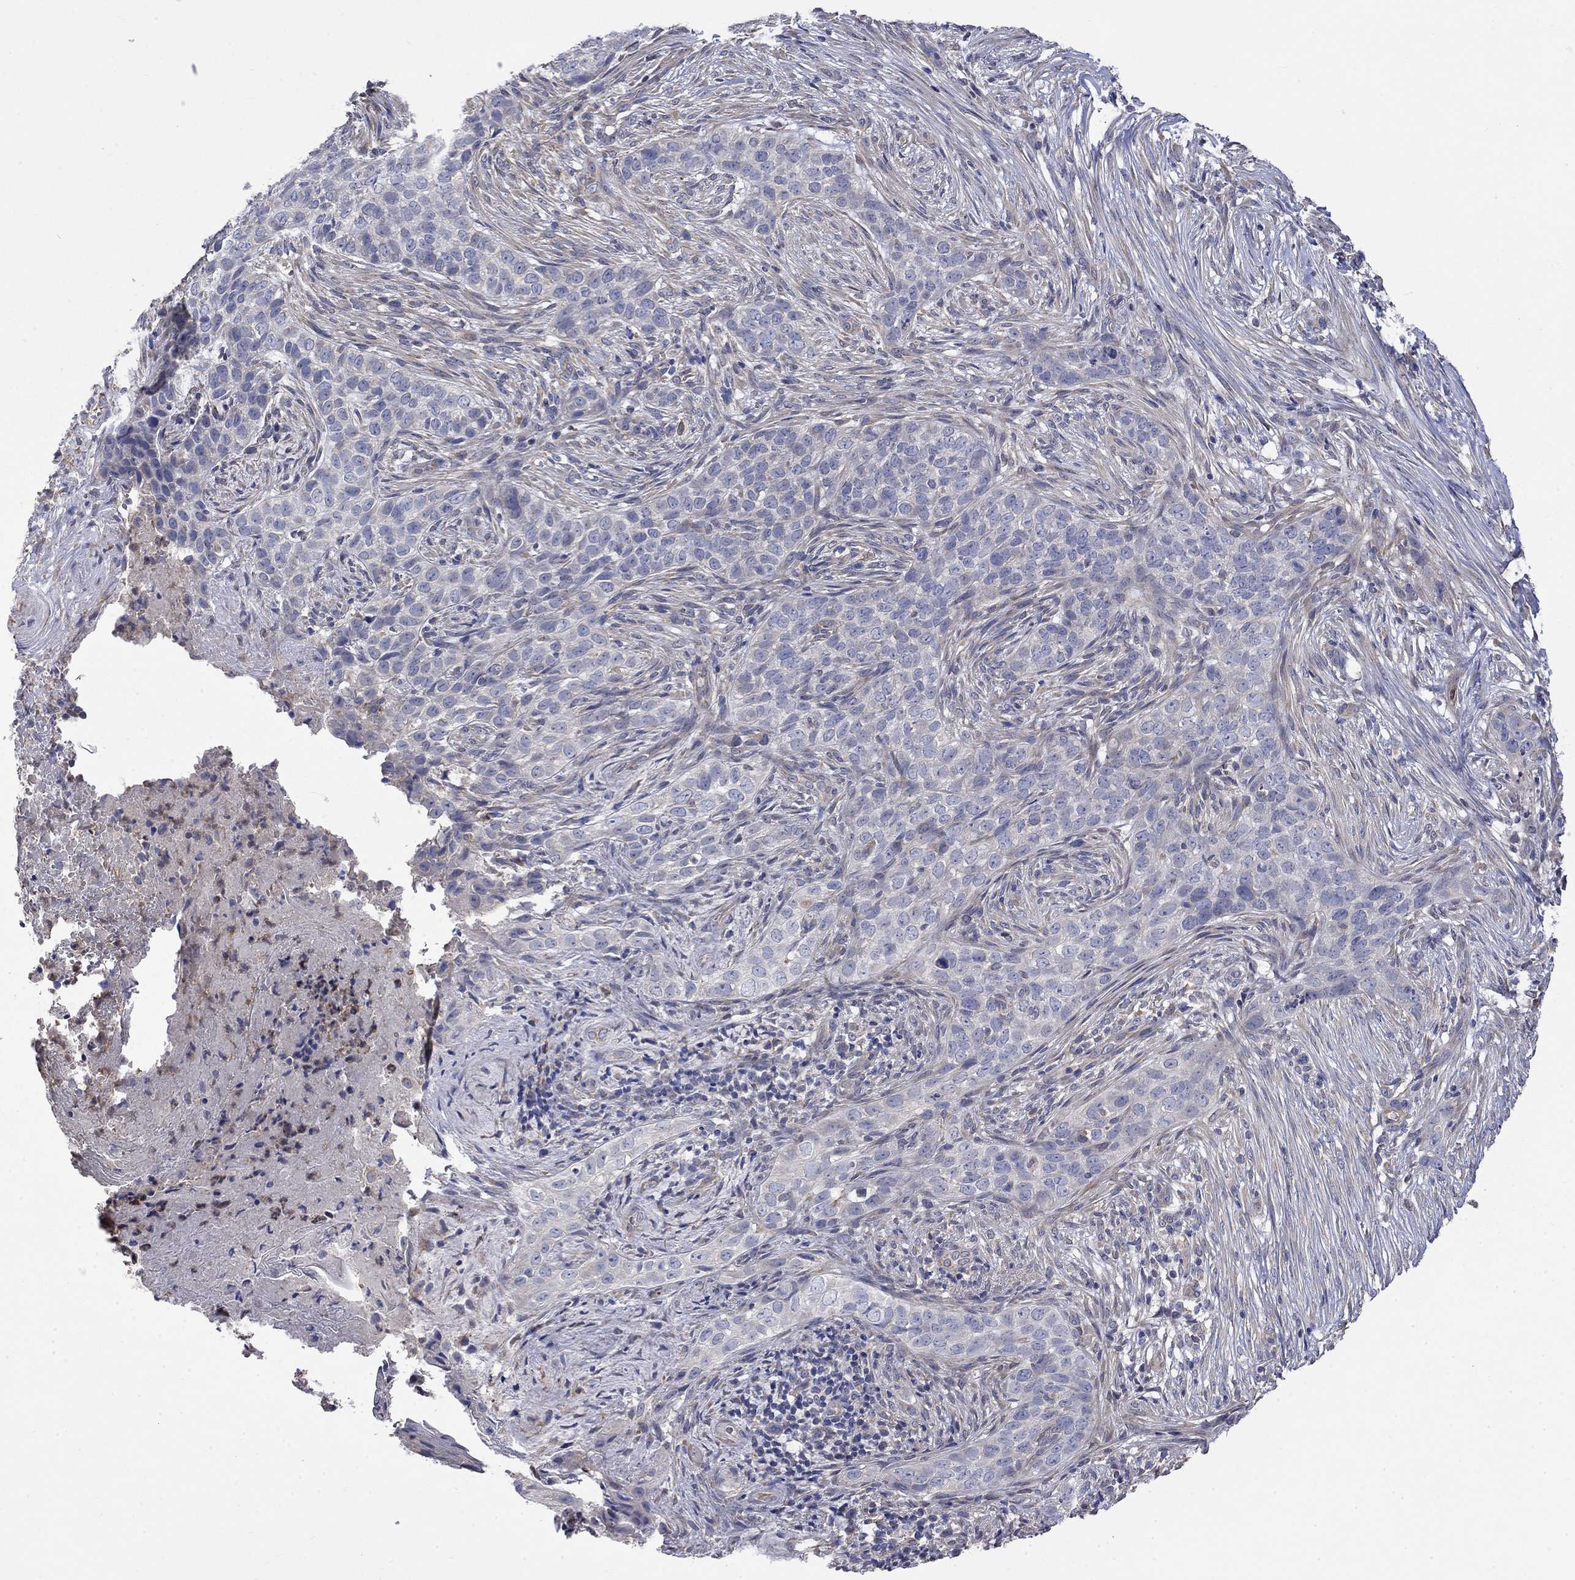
{"staining": {"intensity": "negative", "quantity": "none", "location": "none"}, "tissue": "skin cancer", "cell_type": "Tumor cells", "image_type": "cancer", "snomed": [{"axis": "morphology", "description": "Squamous cell carcinoma, NOS"}, {"axis": "topography", "description": "Skin"}], "caption": "High magnification brightfield microscopy of skin cancer stained with DAB (brown) and counterstained with hematoxylin (blue): tumor cells show no significant staining.", "gene": "CAMKK2", "patient": {"sex": "male", "age": 88}}